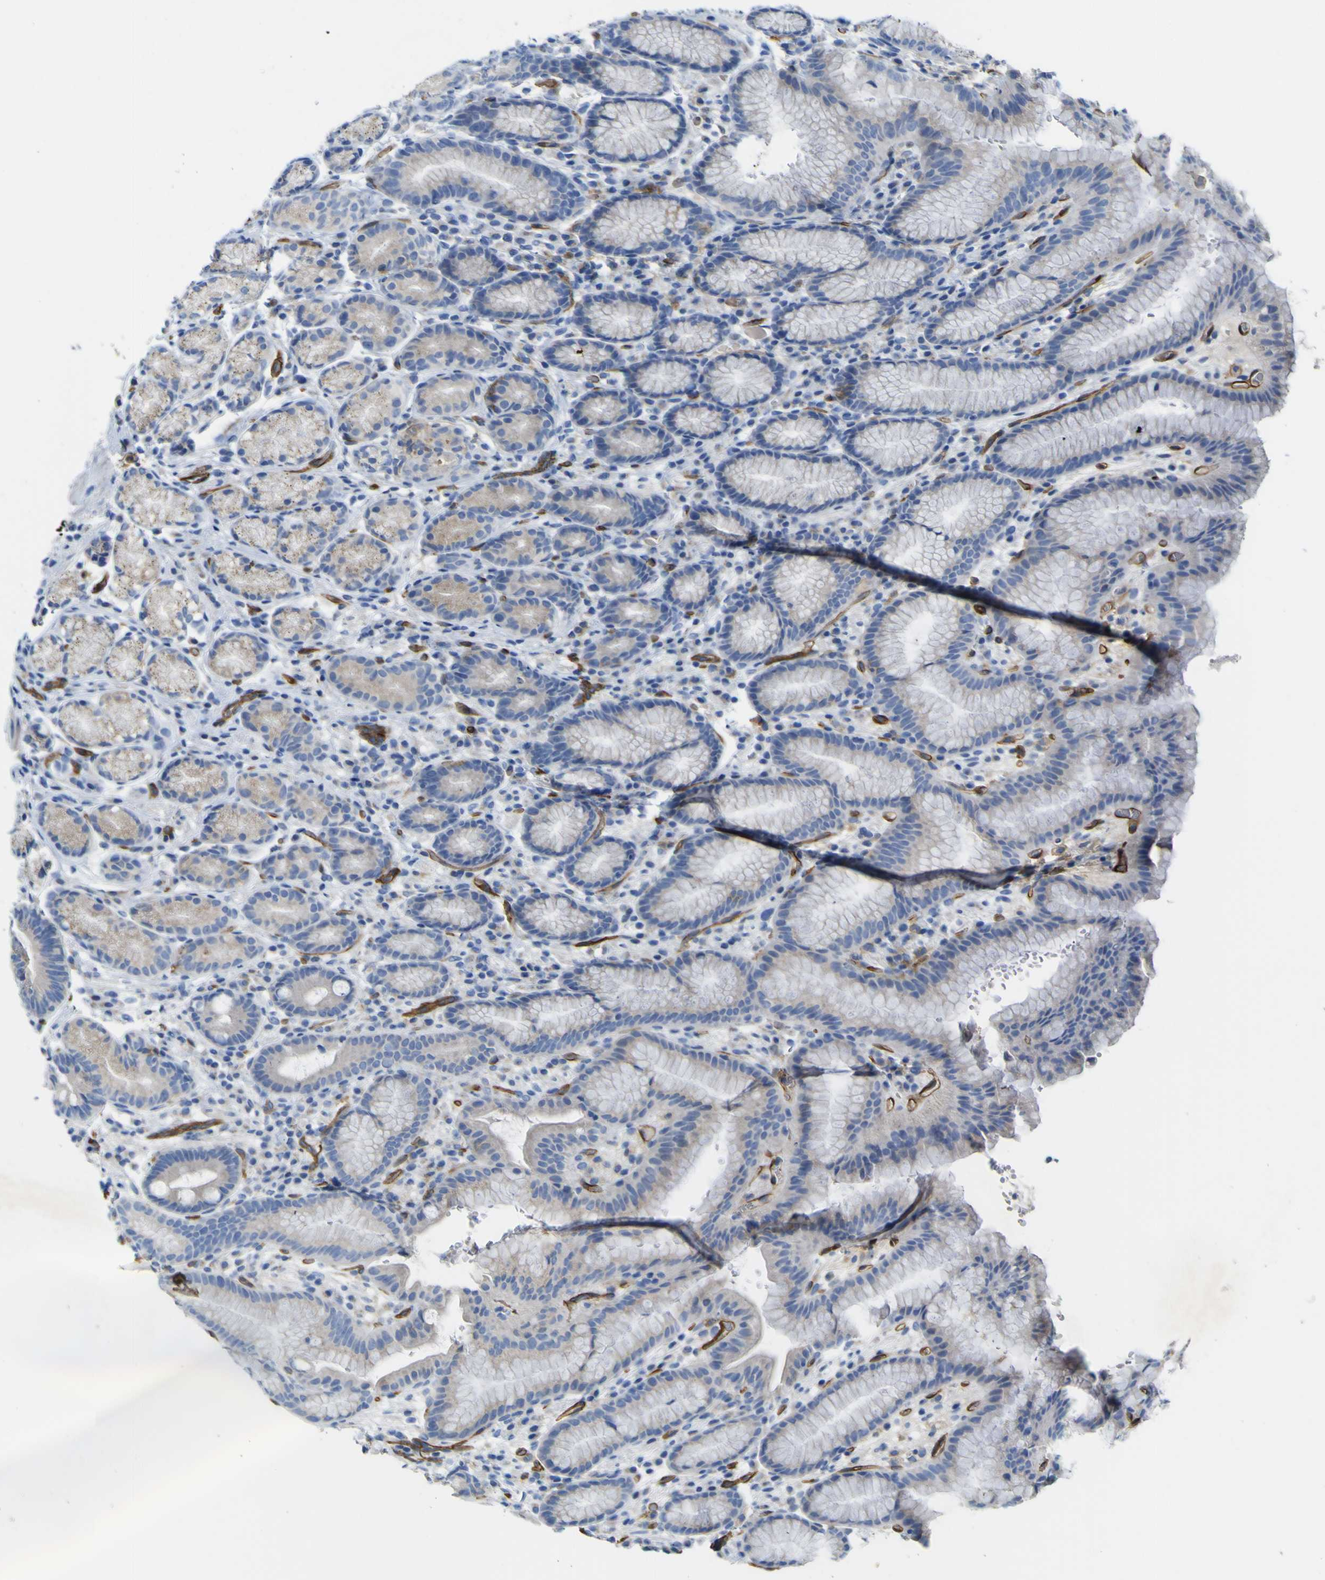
{"staining": {"intensity": "weak", "quantity": "25%-75%", "location": "cytoplasmic/membranous"}, "tissue": "stomach", "cell_type": "Glandular cells", "image_type": "normal", "snomed": [{"axis": "morphology", "description": "Normal tissue, NOS"}, {"axis": "topography", "description": "Stomach, lower"}], "caption": "Normal stomach demonstrates weak cytoplasmic/membranous positivity in approximately 25%-75% of glandular cells, visualized by immunohistochemistry.", "gene": "CD93", "patient": {"sex": "male", "age": 52}}